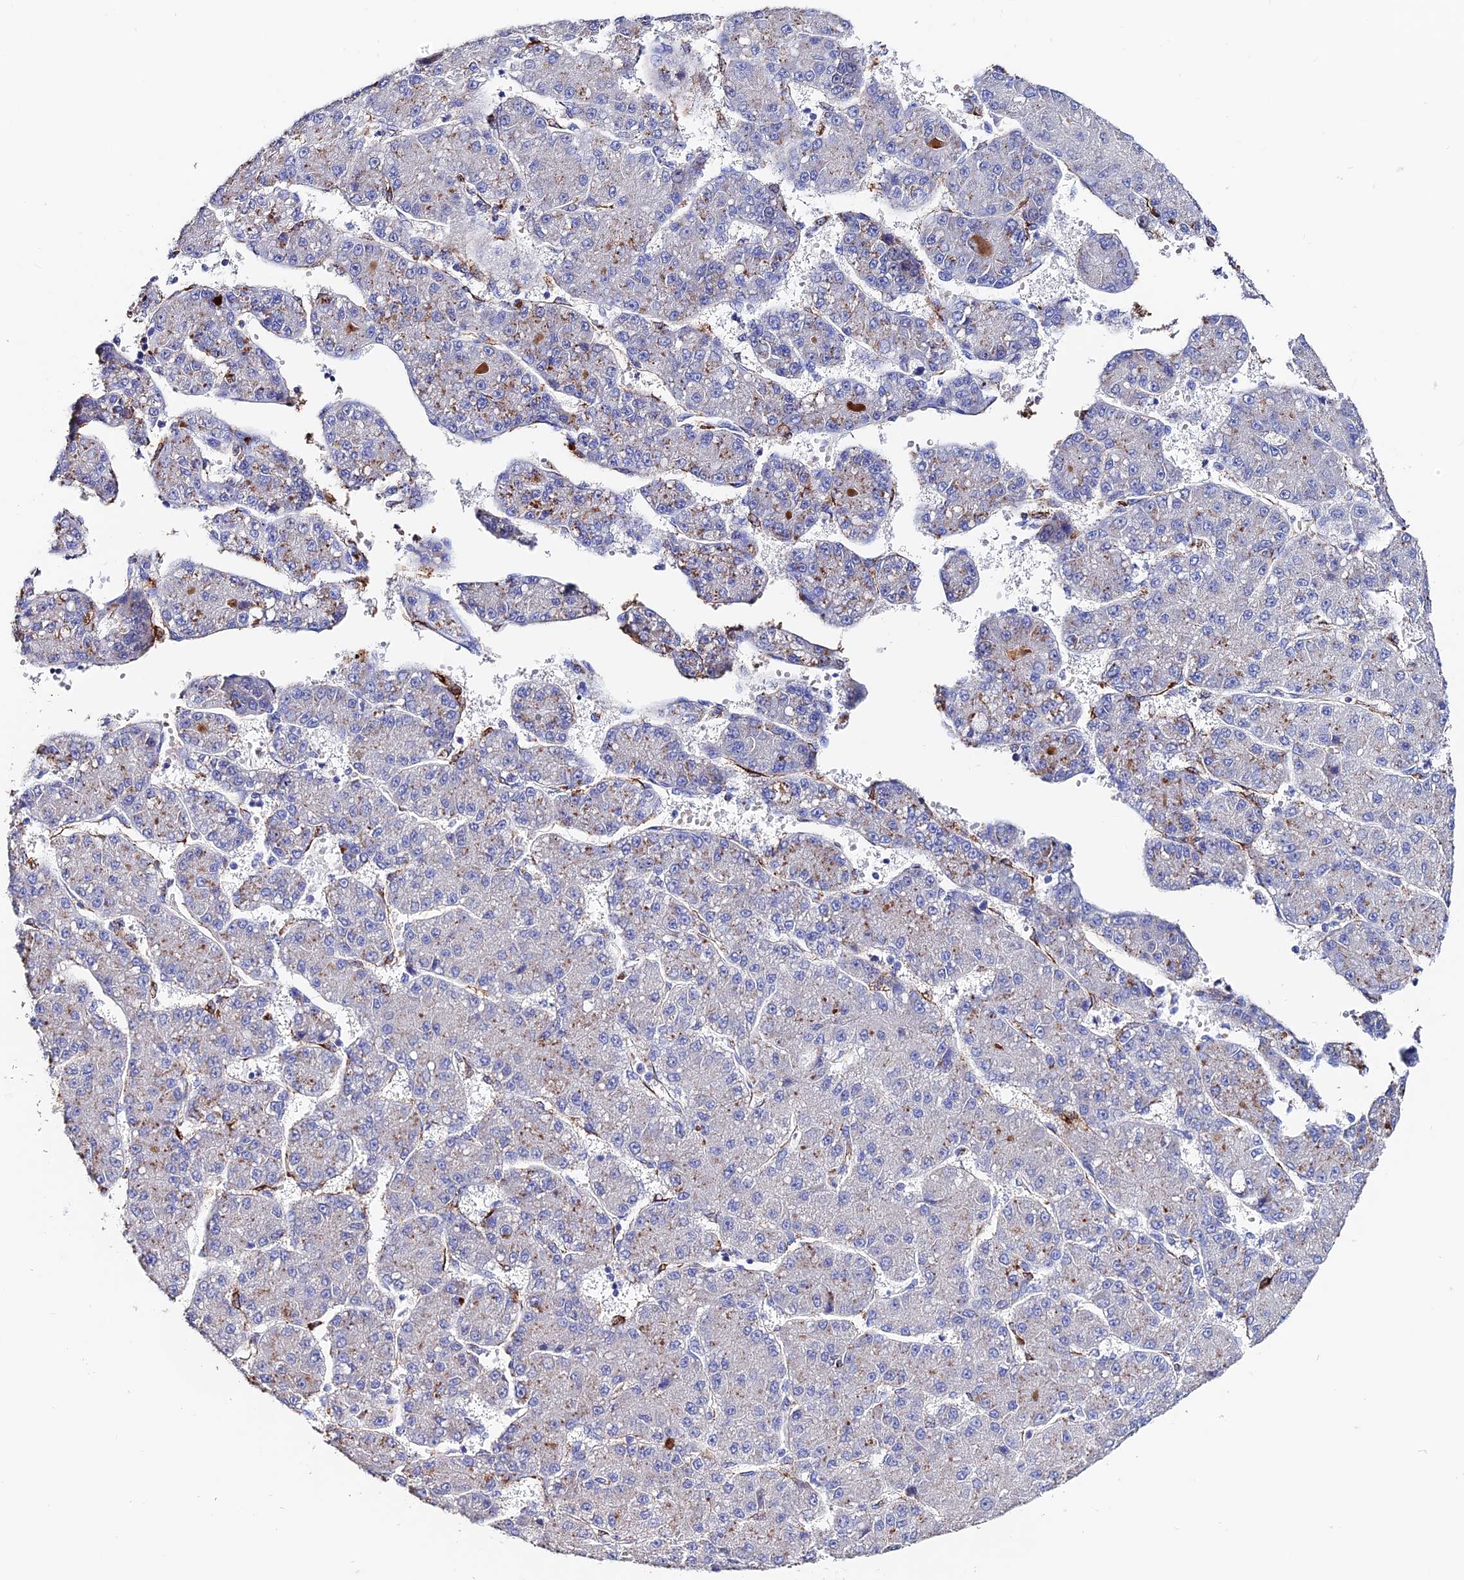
{"staining": {"intensity": "negative", "quantity": "none", "location": "none"}, "tissue": "liver cancer", "cell_type": "Tumor cells", "image_type": "cancer", "snomed": [{"axis": "morphology", "description": "Carcinoma, Hepatocellular, NOS"}, {"axis": "topography", "description": "Liver"}], "caption": "Immunohistochemistry (IHC) histopathology image of human hepatocellular carcinoma (liver) stained for a protein (brown), which demonstrates no expression in tumor cells. Nuclei are stained in blue.", "gene": "ESM1", "patient": {"sex": "male", "age": 67}}